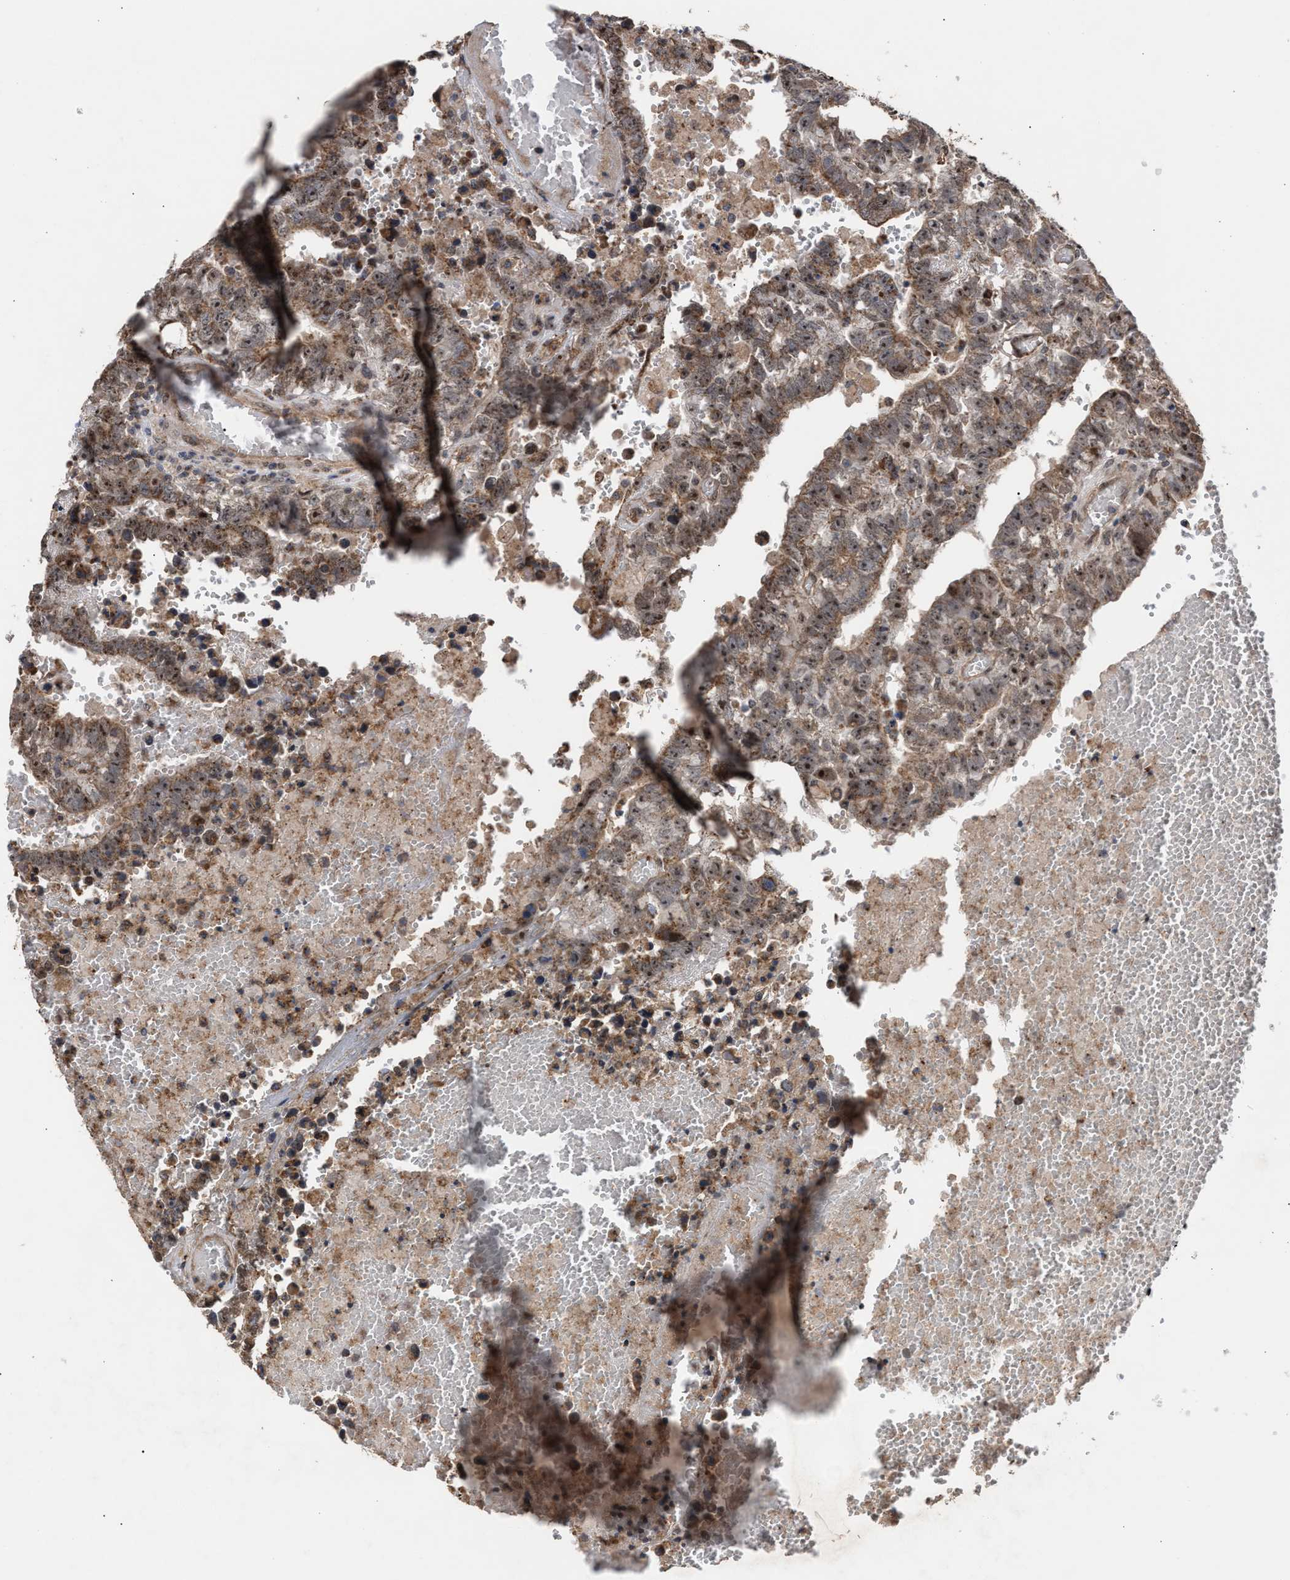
{"staining": {"intensity": "moderate", "quantity": ">75%", "location": "cytoplasmic/membranous,nuclear"}, "tissue": "testis cancer", "cell_type": "Tumor cells", "image_type": "cancer", "snomed": [{"axis": "morphology", "description": "Carcinoma, Embryonal, NOS"}, {"axis": "topography", "description": "Testis"}], "caption": "Immunohistochemistry (IHC) of testis cancer demonstrates medium levels of moderate cytoplasmic/membranous and nuclear positivity in approximately >75% of tumor cells. The staining is performed using DAB (3,3'-diaminobenzidine) brown chromogen to label protein expression. The nuclei are counter-stained blue using hematoxylin.", "gene": "EXOSC2", "patient": {"sex": "male", "age": 25}}